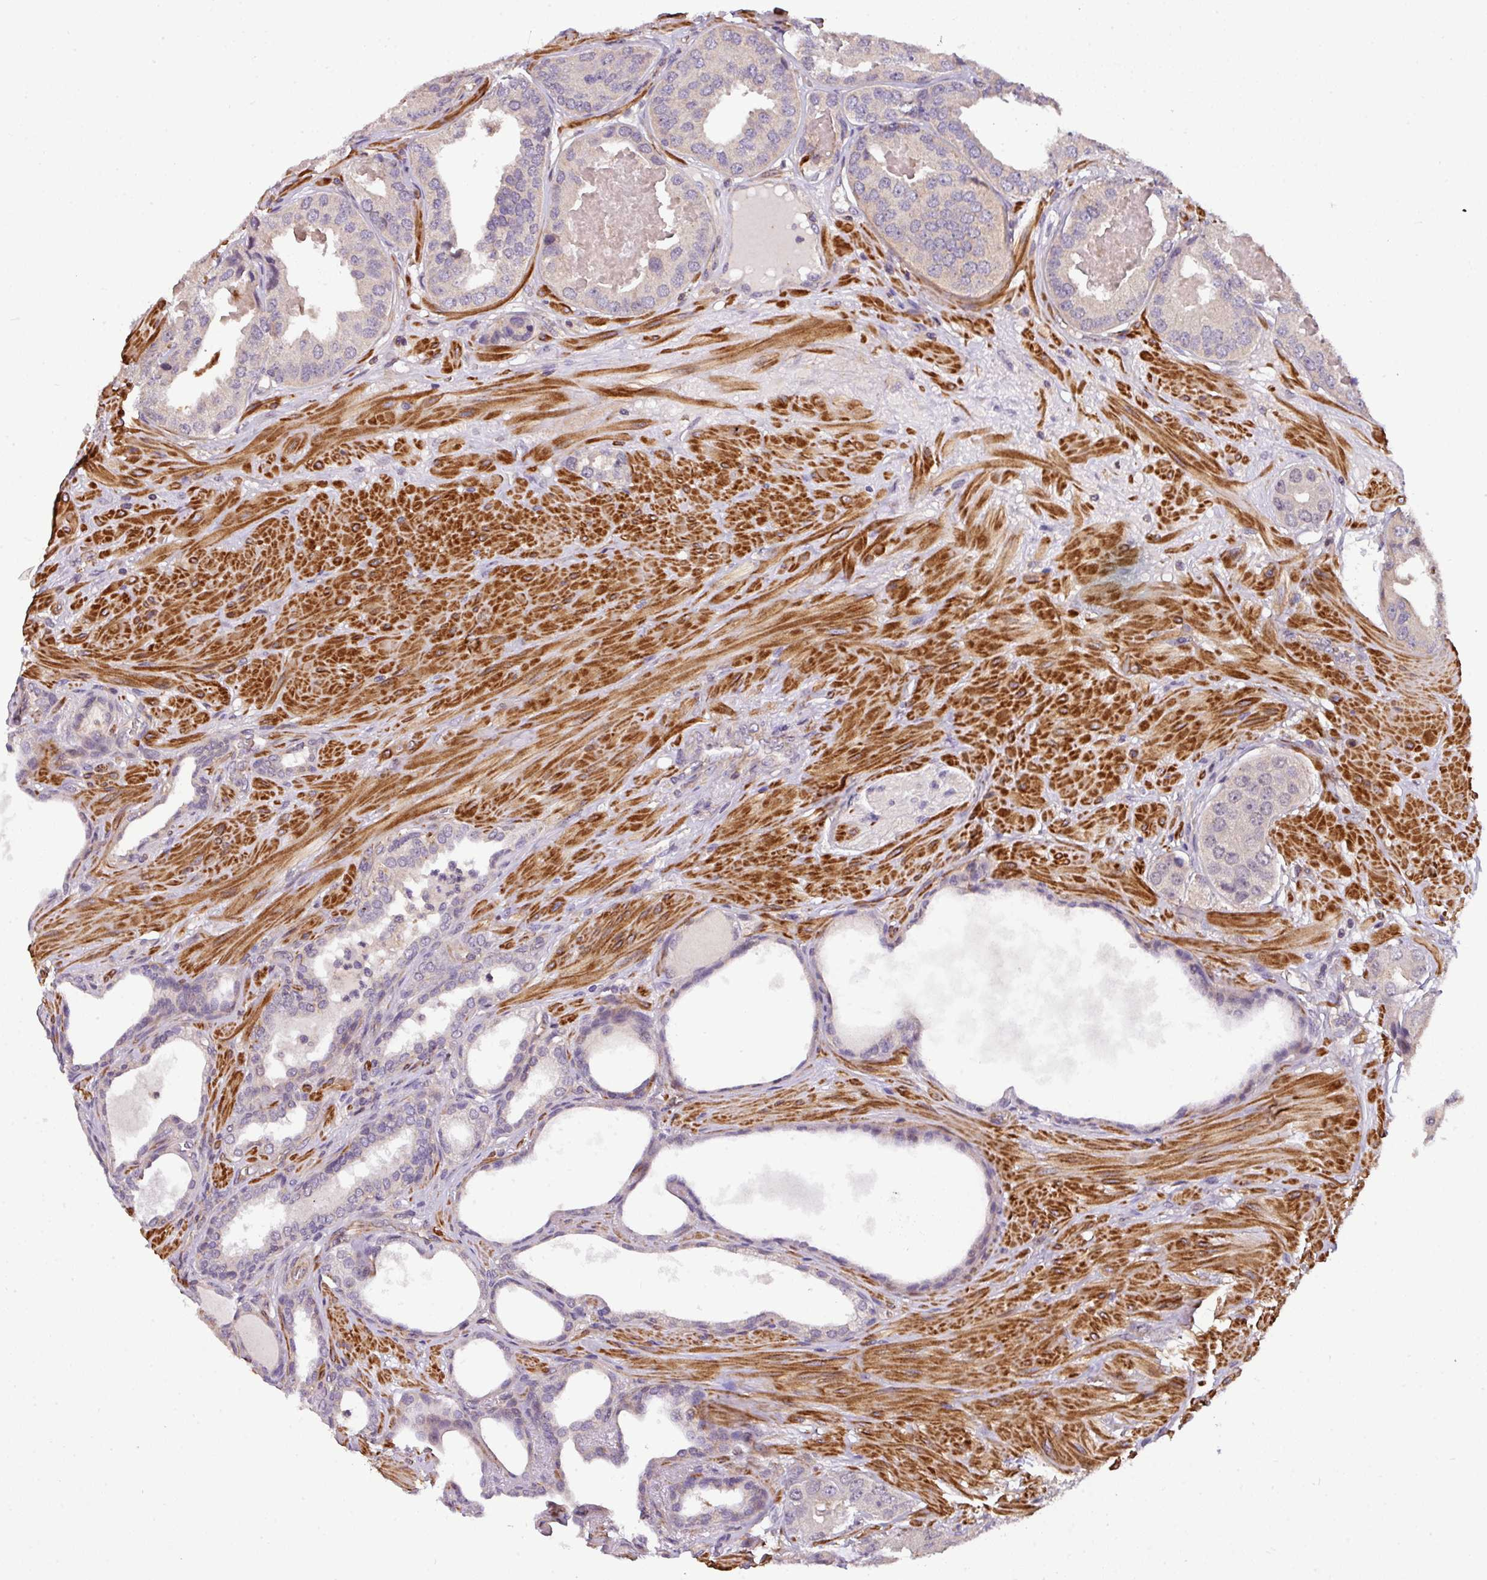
{"staining": {"intensity": "negative", "quantity": "none", "location": "none"}, "tissue": "prostate cancer", "cell_type": "Tumor cells", "image_type": "cancer", "snomed": [{"axis": "morphology", "description": "Adenocarcinoma, High grade"}, {"axis": "topography", "description": "Prostate"}], "caption": "Image shows no protein expression in tumor cells of prostate cancer (high-grade adenocarcinoma) tissue.", "gene": "CASS4", "patient": {"sex": "male", "age": 63}}